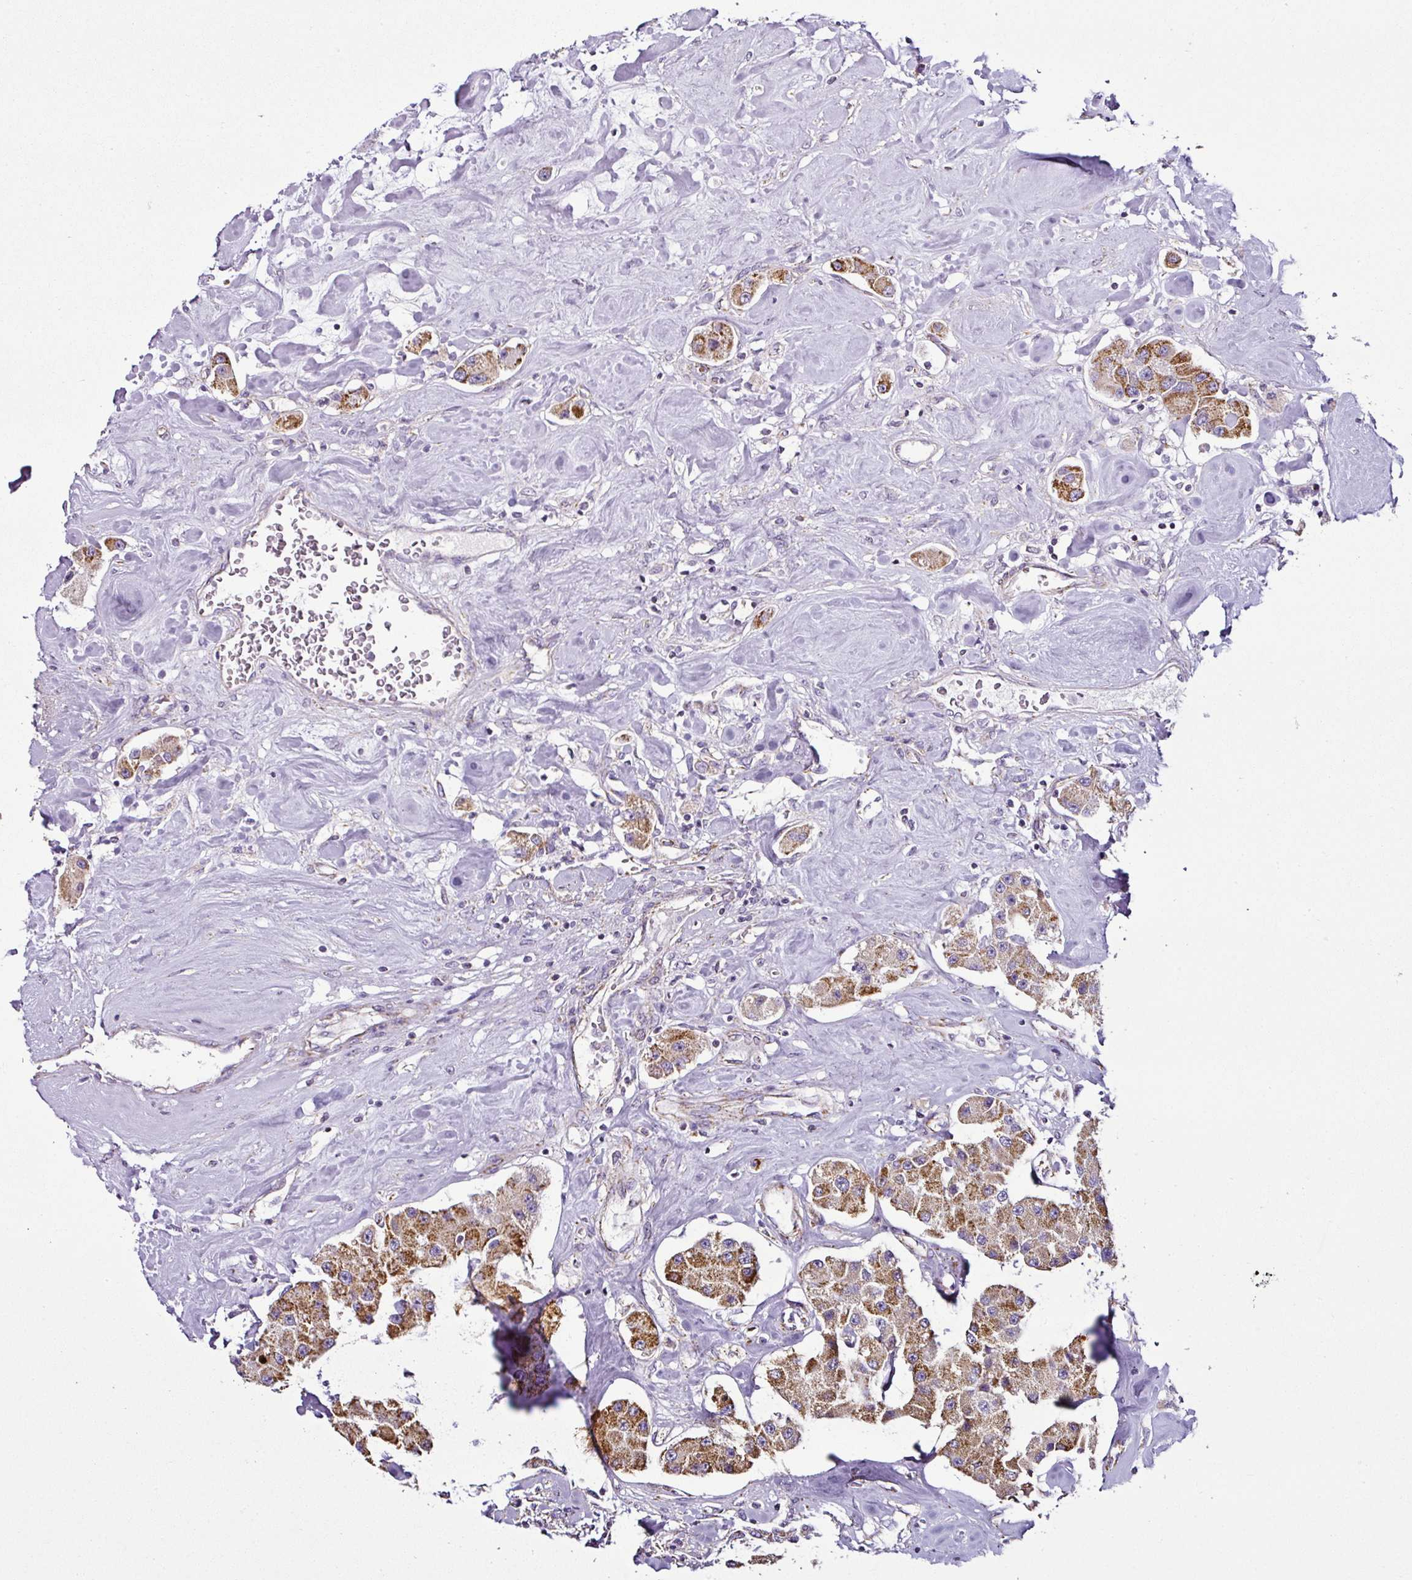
{"staining": {"intensity": "strong", "quantity": ">75%", "location": "cytoplasmic/membranous"}, "tissue": "carcinoid", "cell_type": "Tumor cells", "image_type": "cancer", "snomed": [{"axis": "morphology", "description": "Carcinoid, malignant, NOS"}, {"axis": "topography", "description": "Pancreas"}], "caption": "Approximately >75% of tumor cells in human carcinoid show strong cytoplasmic/membranous protein positivity as visualized by brown immunohistochemical staining.", "gene": "DPAGT1", "patient": {"sex": "male", "age": 41}}